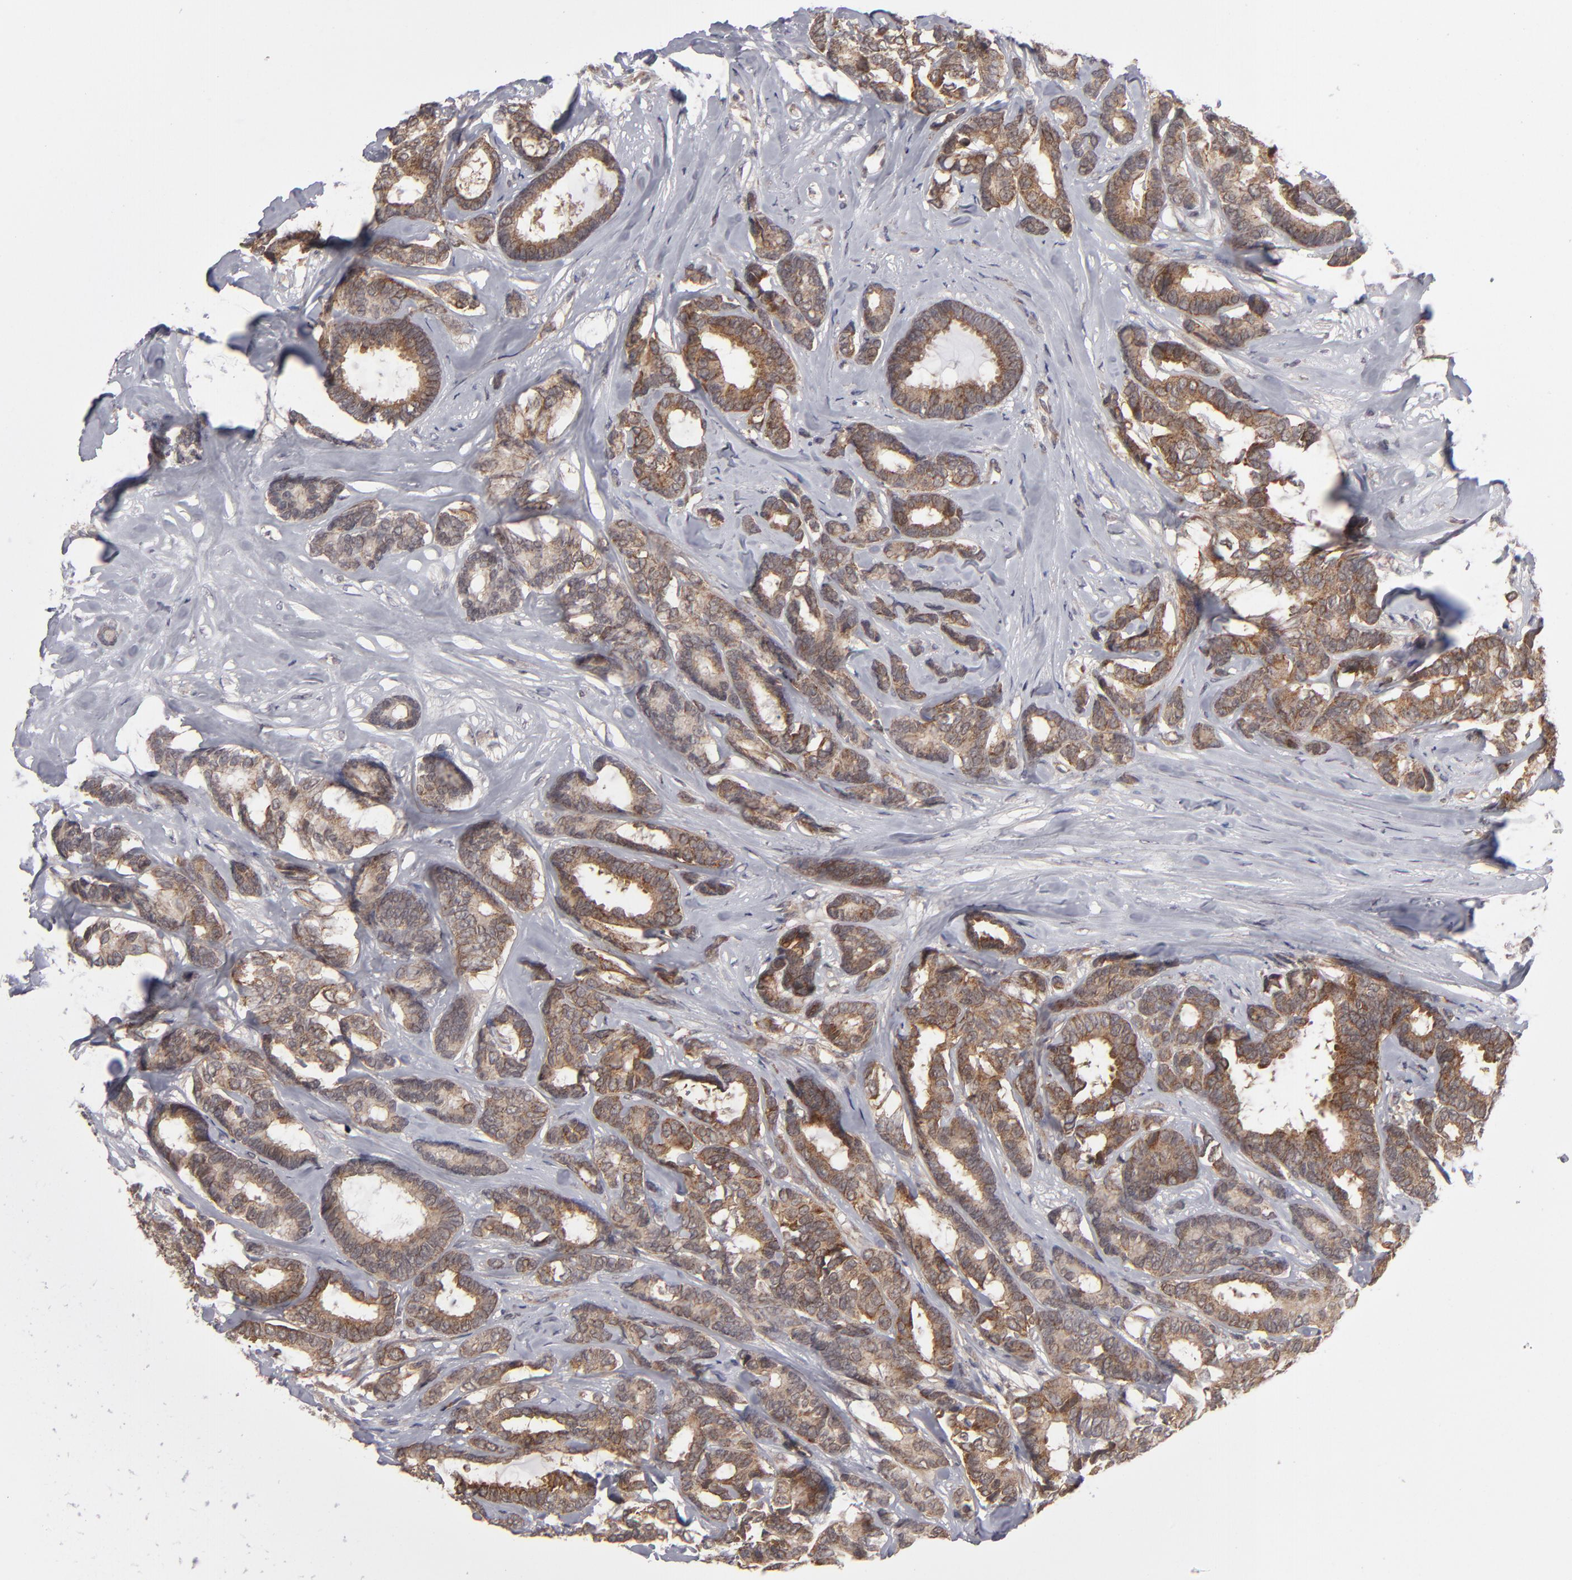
{"staining": {"intensity": "moderate", "quantity": ">75%", "location": "cytoplasmic/membranous"}, "tissue": "breast cancer", "cell_type": "Tumor cells", "image_type": "cancer", "snomed": [{"axis": "morphology", "description": "Duct carcinoma"}, {"axis": "topography", "description": "Breast"}], "caption": "Immunohistochemistry (IHC) of infiltrating ductal carcinoma (breast) displays medium levels of moderate cytoplasmic/membranous positivity in about >75% of tumor cells.", "gene": "GLCCI1", "patient": {"sex": "female", "age": 87}}